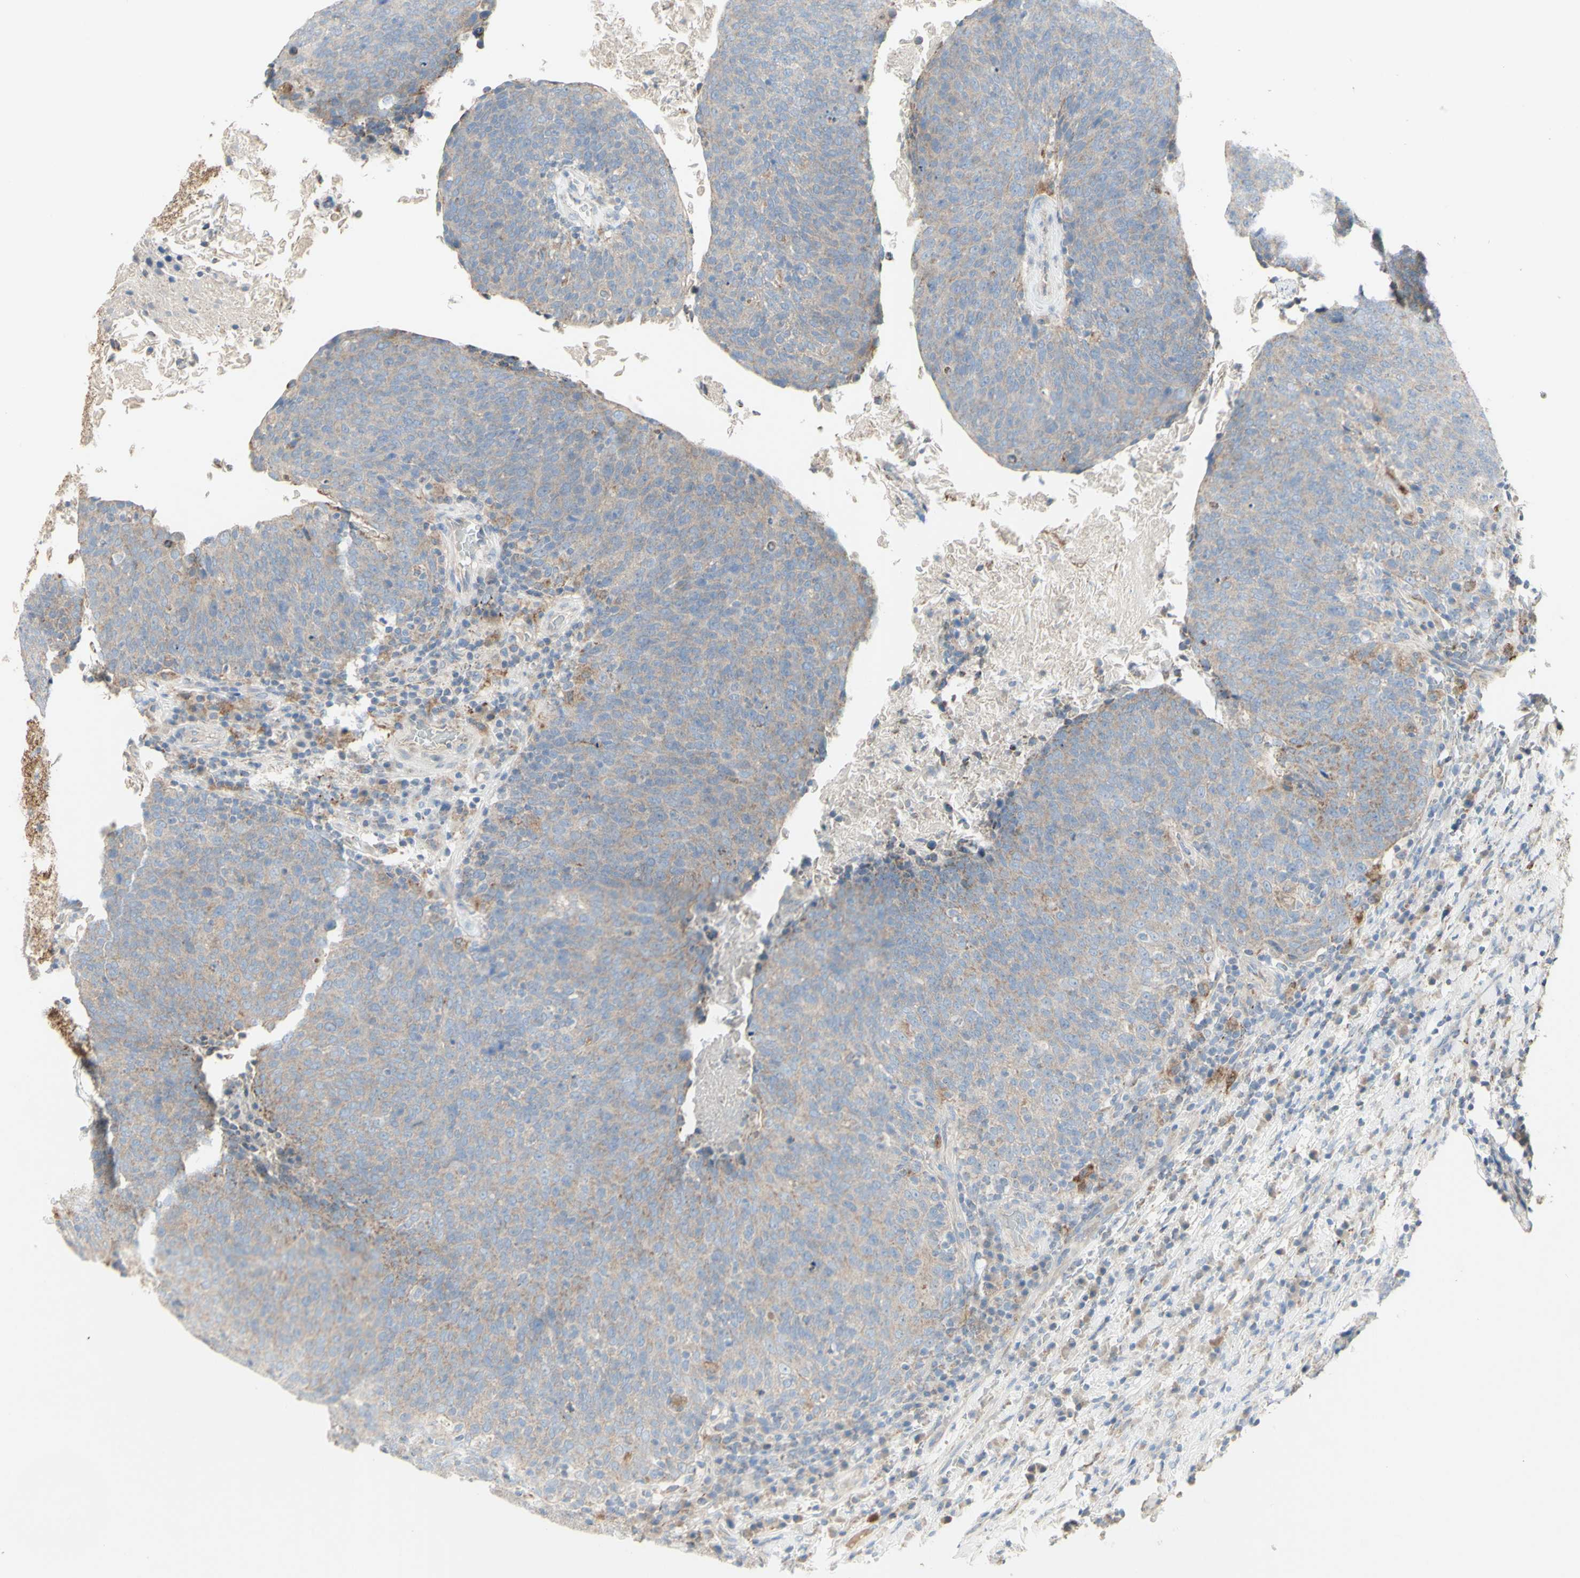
{"staining": {"intensity": "weak", "quantity": "<25%", "location": "cytoplasmic/membranous"}, "tissue": "head and neck cancer", "cell_type": "Tumor cells", "image_type": "cancer", "snomed": [{"axis": "morphology", "description": "Squamous cell carcinoma, NOS"}, {"axis": "morphology", "description": "Squamous cell carcinoma, metastatic, NOS"}, {"axis": "topography", "description": "Lymph node"}, {"axis": "topography", "description": "Head-Neck"}], "caption": "Micrograph shows no protein expression in tumor cells of head and neck cancer tissue. (DAB immunohistochemistry (IHC) visualized using brightfield microscopy, high magnification).", "gene": "CNTNAP1", "patient": {"sex": "male", "age": 62}}